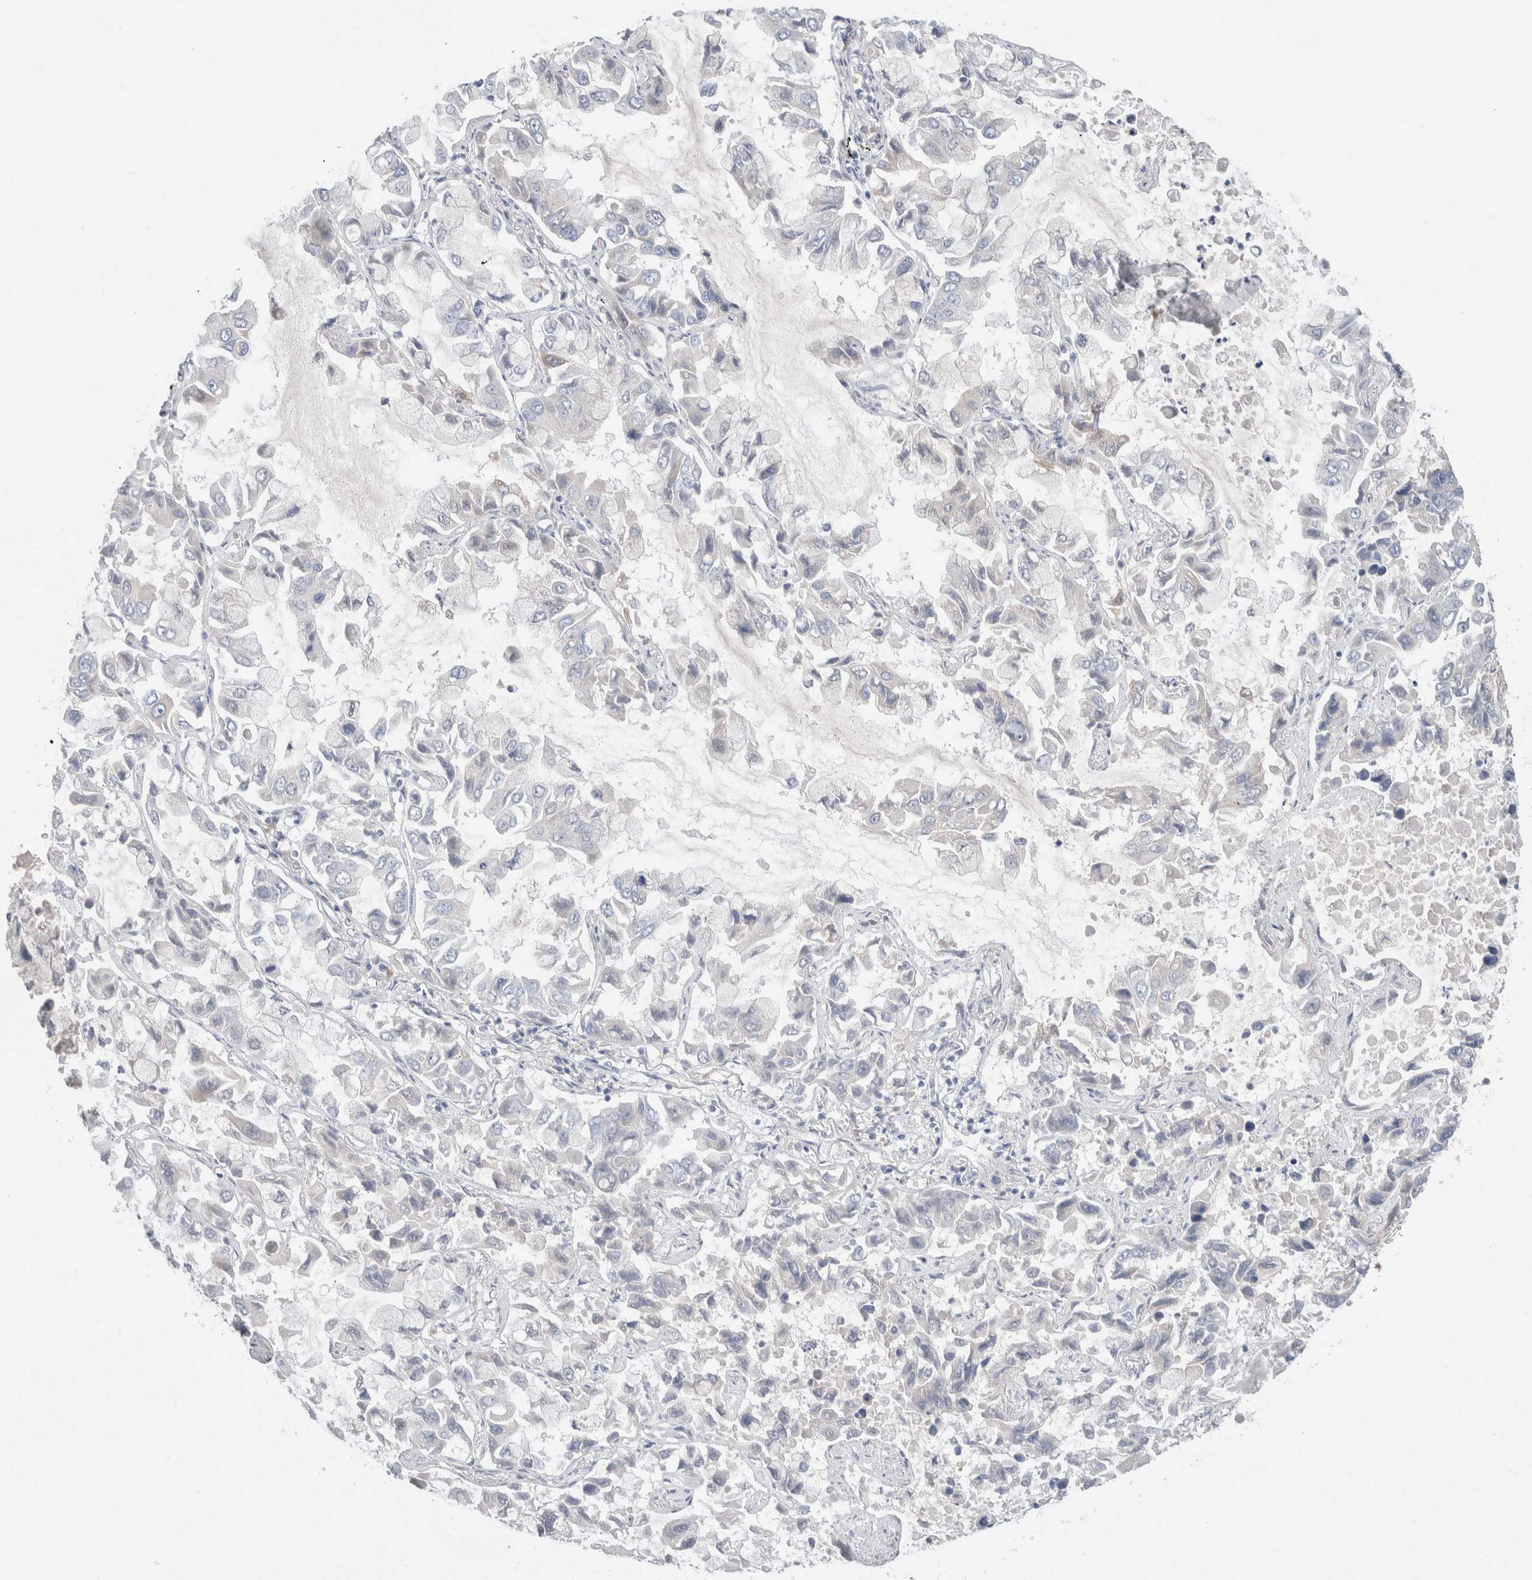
{"staining": {"intensity": "negative", "quantity": "none", "location": "none"}, "tissue": "lung cancer", "cell_type": "Tumor cells", "image_type": "cancer", "snomed": [{"axis": "morphology", "description": "Adenocarcinoma, NOS"}, {"axis": "topography", "description": "Lung"}], "caption": "This is an immunohistochemistry histopathology image of lung cancer (adenocarcinoma). There is no staining in tumor cells.", "gene": "RUSF1", "patient": {"sex": "male", "age": 64}}